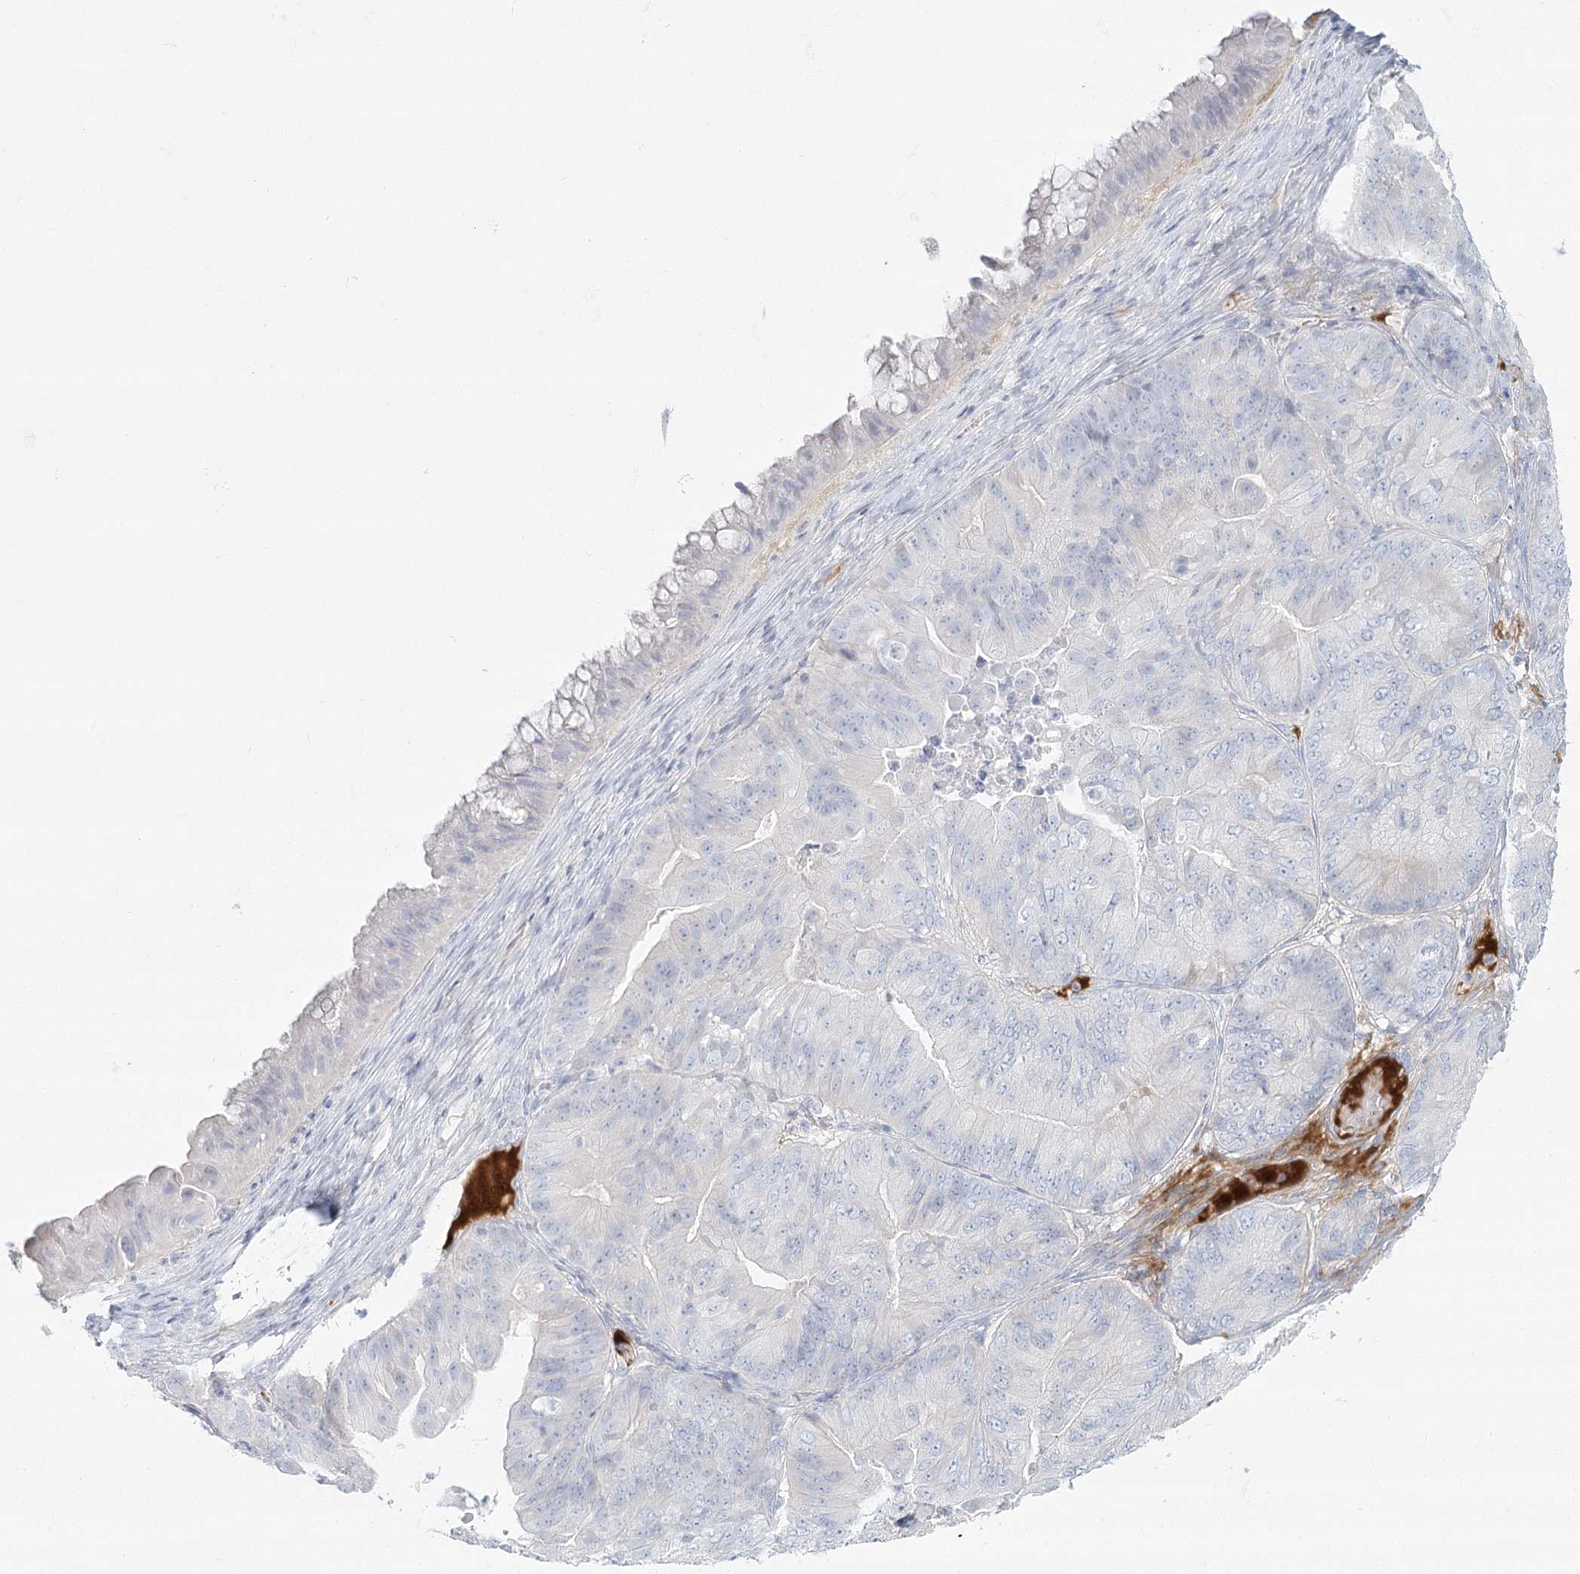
{"staining": {"intensity": "negative", "quantity": "none", "location": "none"}, "tissue": "ovarian cancer", "cell_type": "Tumor cells", "image_type": "cancer", "snomed": [{"axis": "morphology", "description": "Cystadenocarcinoma, mucinous, NOS"}, {"axis": "topography", "description": "Ovary"}], "caption": "Ovarian mucinous cystadenocarcinoma was stained to show a protein in brown. There is no significant staining in tumor cells.", "gene": "DMGDH", "patient": {"sex": "female", "age": 61}}